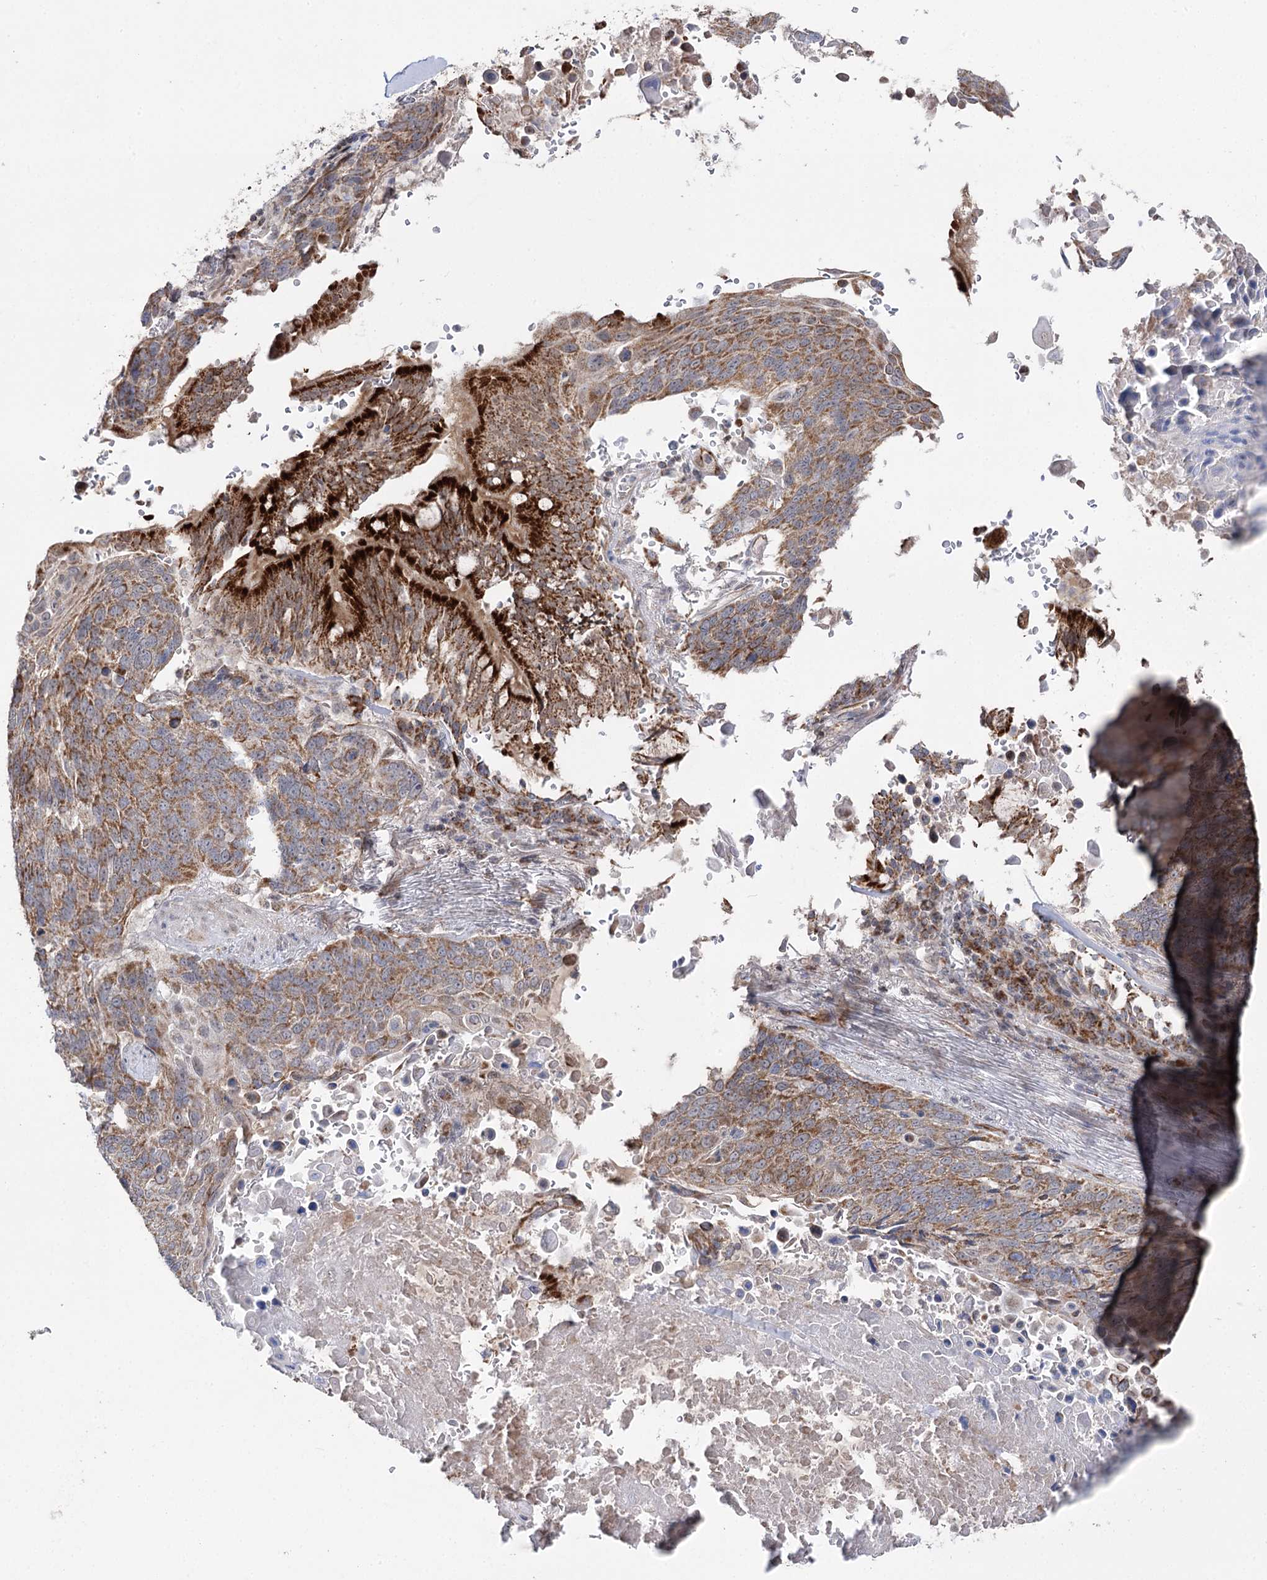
{"staining": {"intensity": "moderate", "quantity": ">75%", "location": "cytoplasmic/membranous"}, "tissue": "lung cancer", "cell_type": "Tumor cells", "image_type": "cancer", "snomed": [{"axis": "morphology", "description": "Squamous cell carcinoma, NOS"}, {"axis": "topography", "description": "Lung"}], "caption": "Tumor cells display moderate cytoplasmic/membranous staining in about >75% of cells in lung squamous cell carcinoma. (IHC, brightfield microscopy, high magnification).", "gene": "CBR4", "patient": {"sex": "male", "age": 66}}